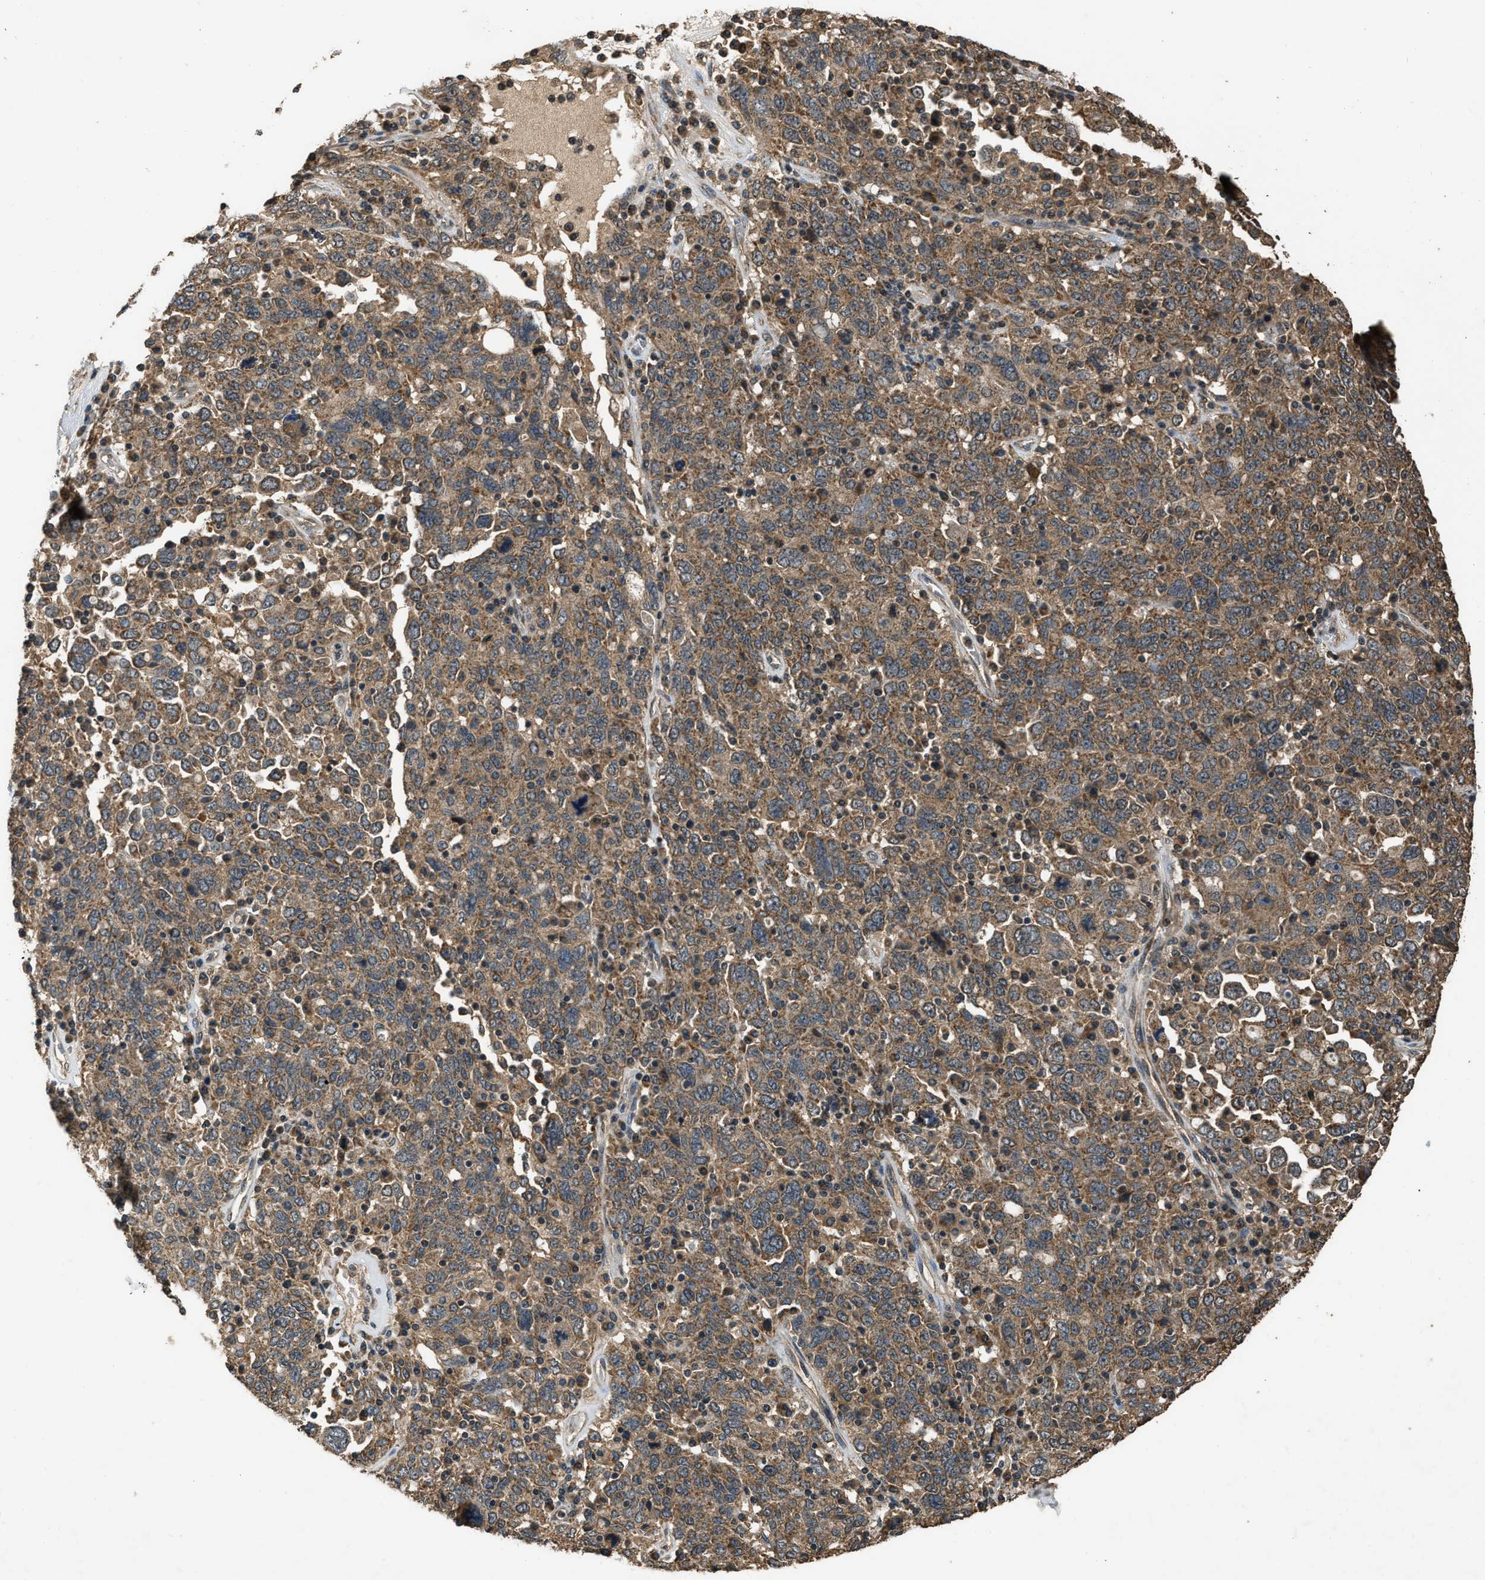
{"staining": {"intensity": "moderate", "quantity": ">75%", "location": "cytoplasmic/membranous"}, "tissue": "ovarian cancer", "cell_type": "Tumor cells", "image_type": "cancer", "snomed": [{"axis": "morphology", "description": "Carcinoma, endometroid"}, {"axis": "topography", "description": "Ovary"}], "caption": "Protein staining of endometroid carcinoma (ovarian) tissue reveals moderate cytoplasmic/membranous expression in approximately >75% of tumor cells.", "gene": "DENND6B", "patient": {"sex": "female", "age": 62}}